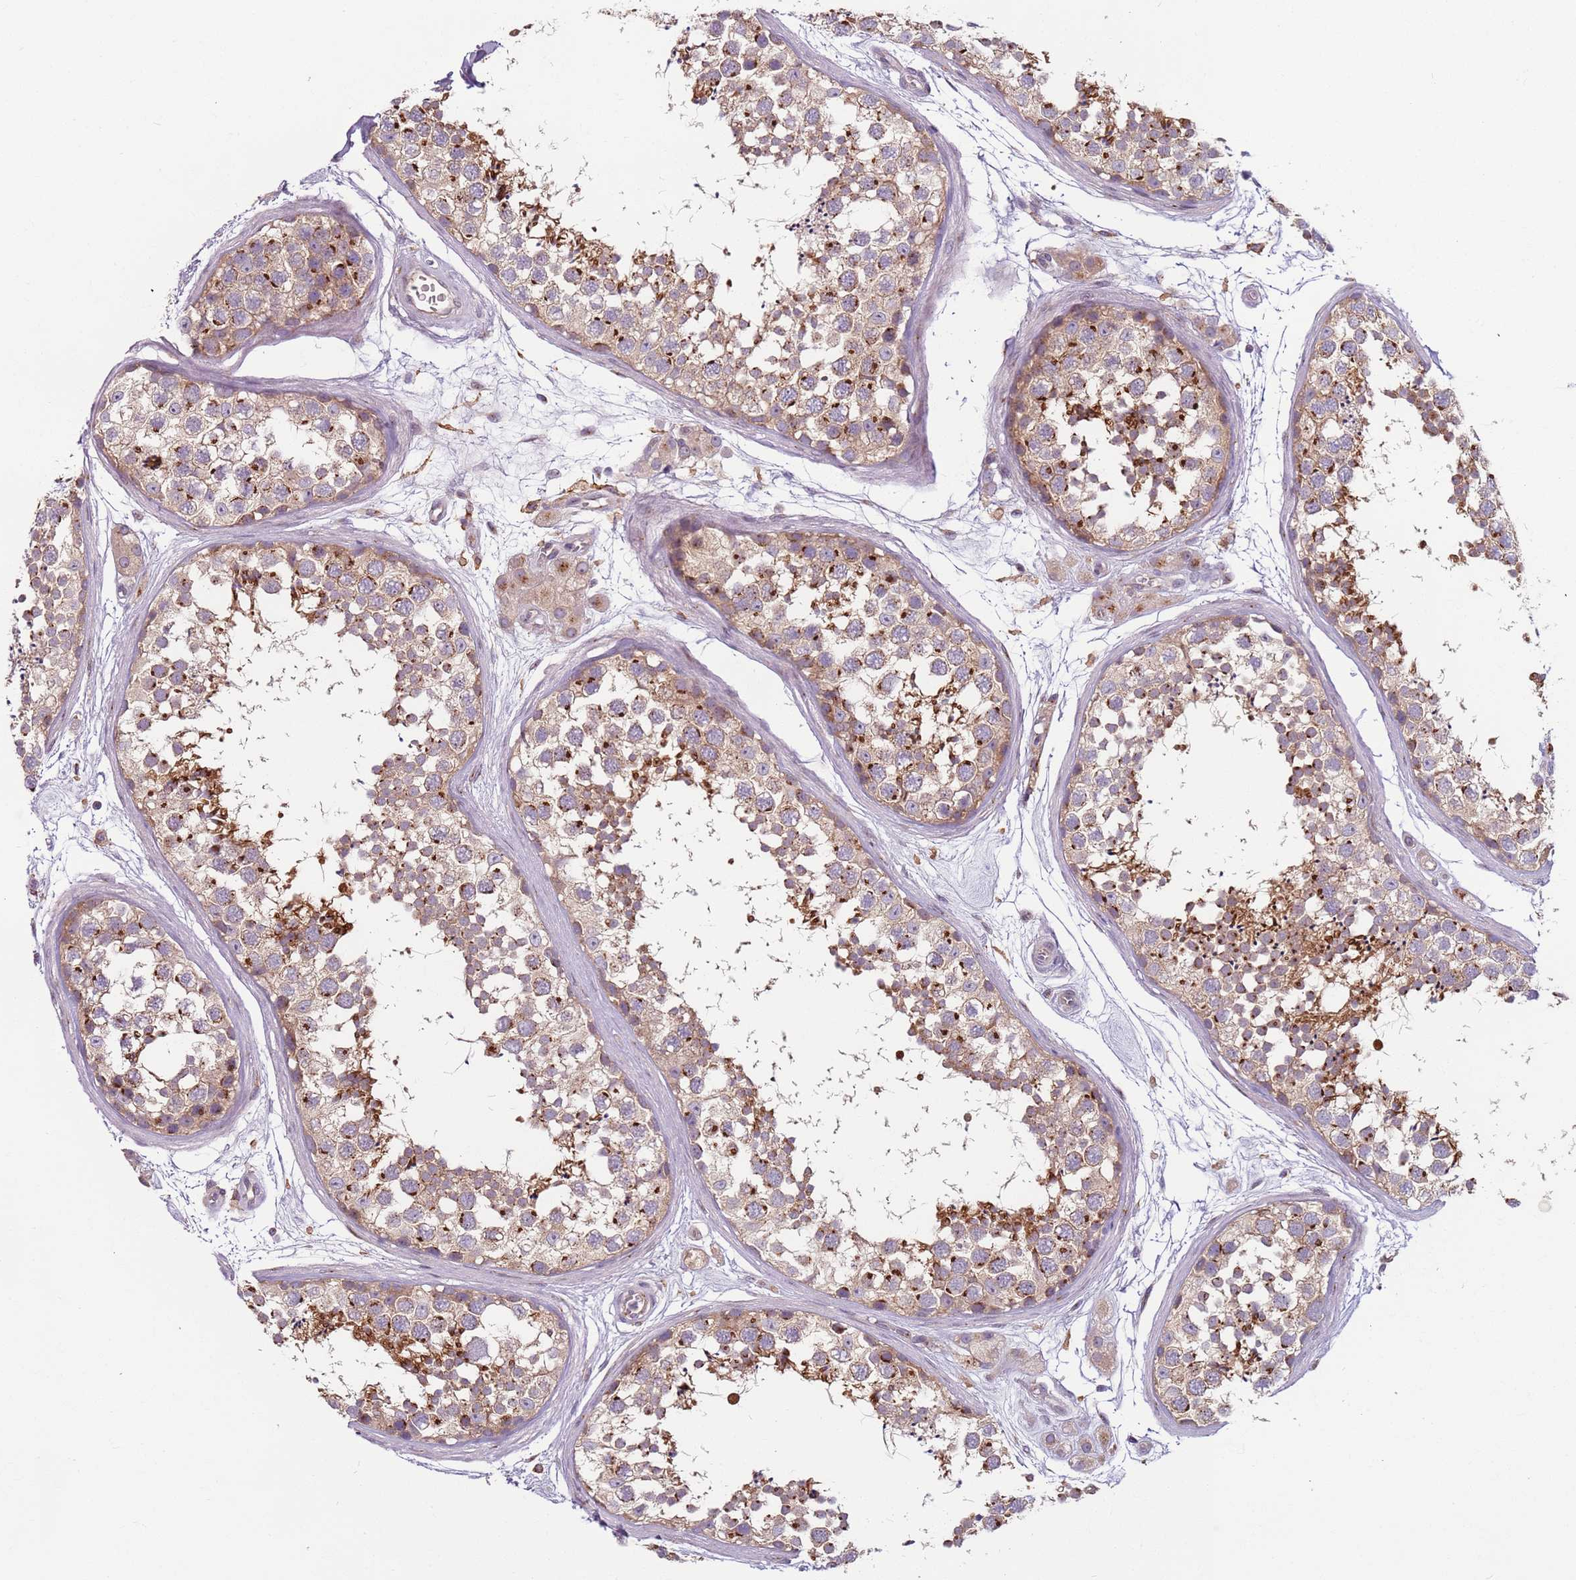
{"staining": {"intensity": "strong", "quantity": "25%-75%", "location": "cytoplasmic/membranous"}, "tissue": "testis", "cell_type": "Cells in seminiferous ducts", "image_type": "normal", "snomed": [{"axis": "morphology", "description": "Normal tissue, NOS"}, {"axis": "topography", "description": "Testis"}], "caption": "Immunohistochemical staining of normal human testis demonstrates high levels of strong cytoplasmic/membranous expression in approximately 25%-75% of cells in seminiferous ducts. (DAB (3,3'-diaminobenzidine) IHC with brightfield microscopy, high magnification).", "gene": "AKTIP", "patient": {"sex": "male", "age": 56}}